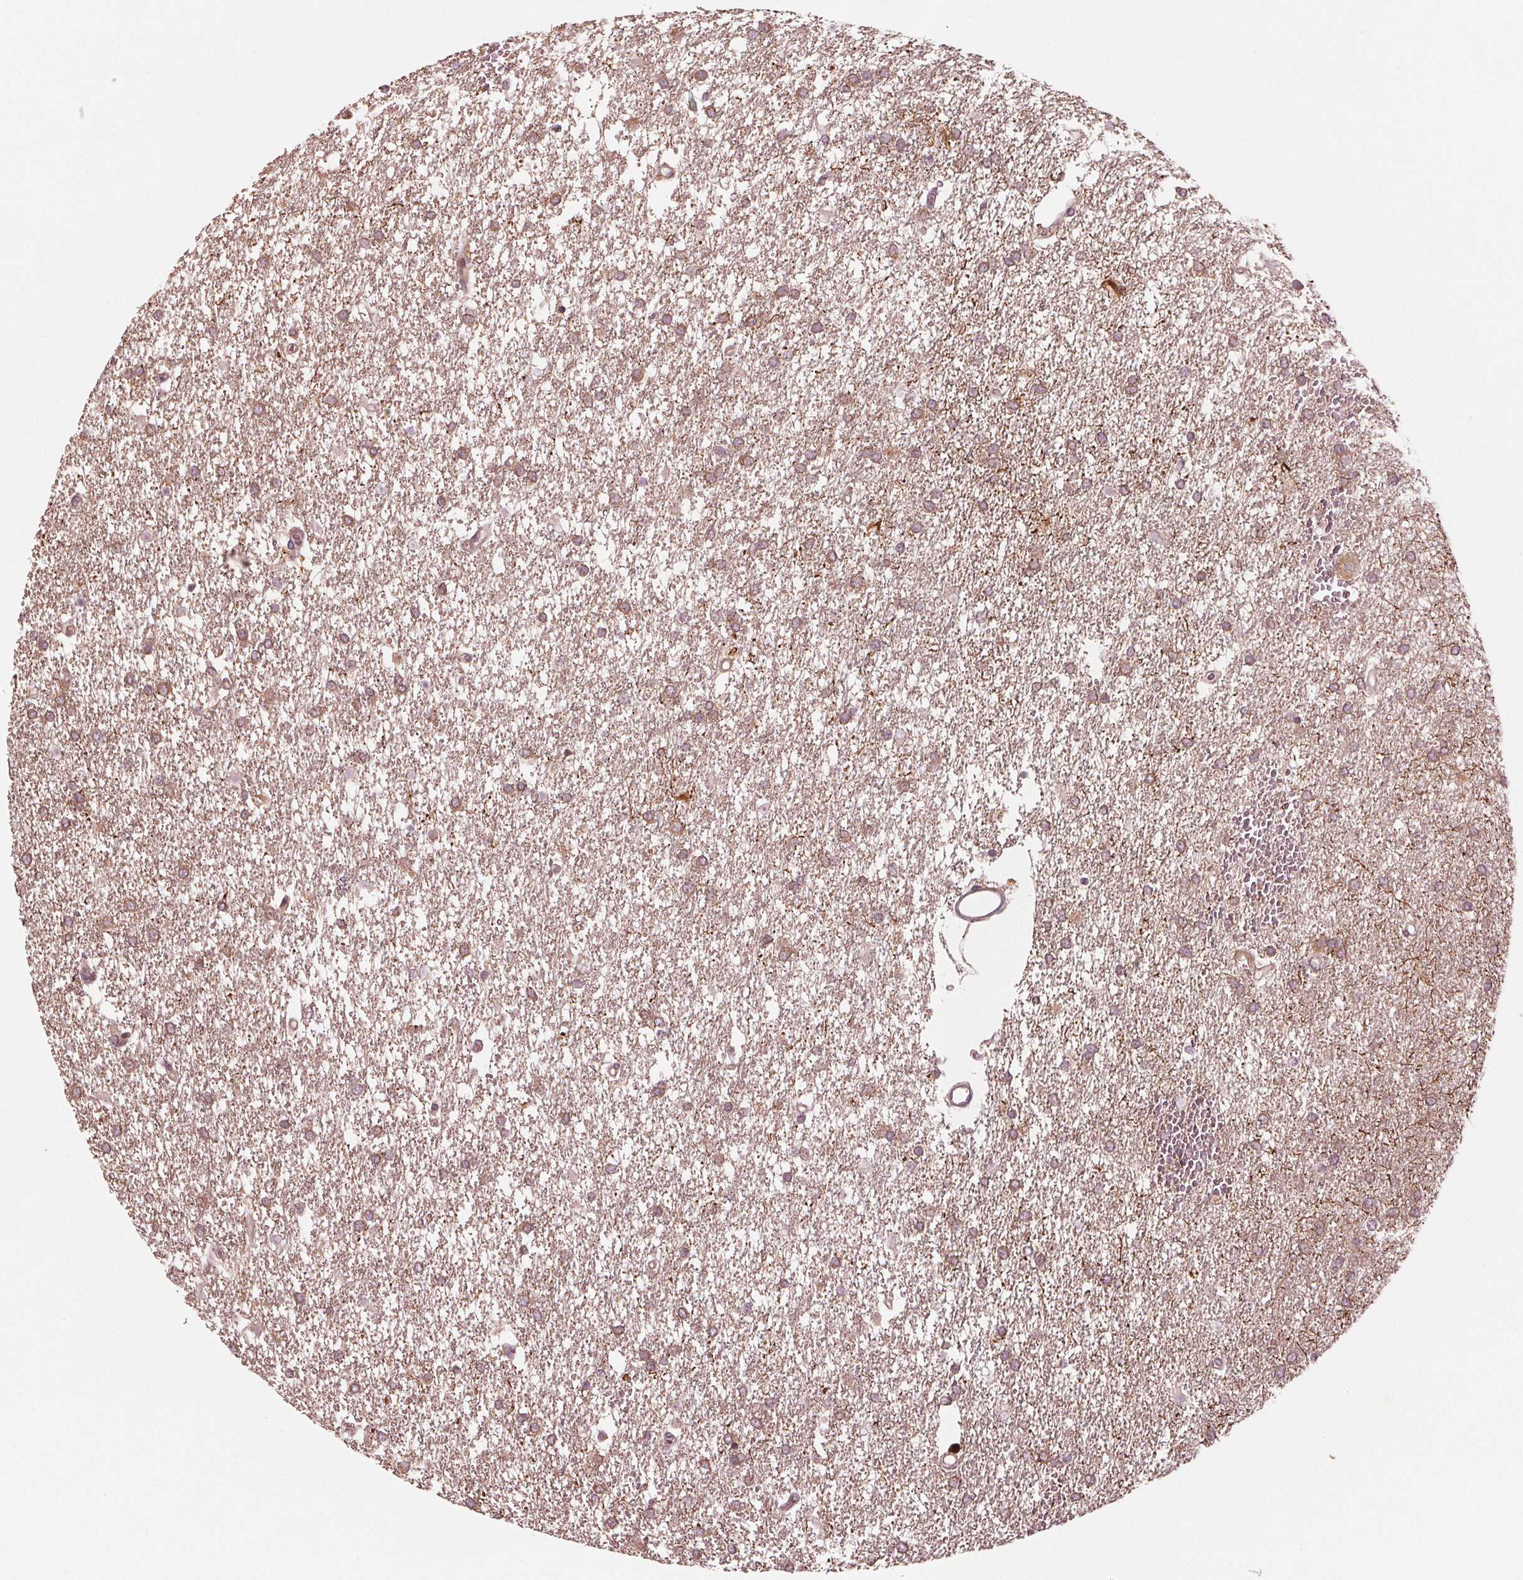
{"staining": {"intensity": "weak", "quantity": "25%-75%", "location": "cytoplasmic/membranous"}, "tissue": "glioma", "cell_type": "Tumor cells", "image_type": "cancer", "snomed": [{"axis": "morphology", "description": "Glioma, malignant, High grade"}, {"axis": "topography", "description": "Brain"}], "caption": "IHC micrograph of neoplastic tissue: high-grade glioma (malignant) stained using immunohistochemistry (IHC) reveals low levels of weak protein expression localized specifically in the cytoplasmic/membranous of tumor cells, appearing as a cytoplasmic/membranous brown color.", "gene": "CMIP", "patient": {"sex": "female", "age": 61}}